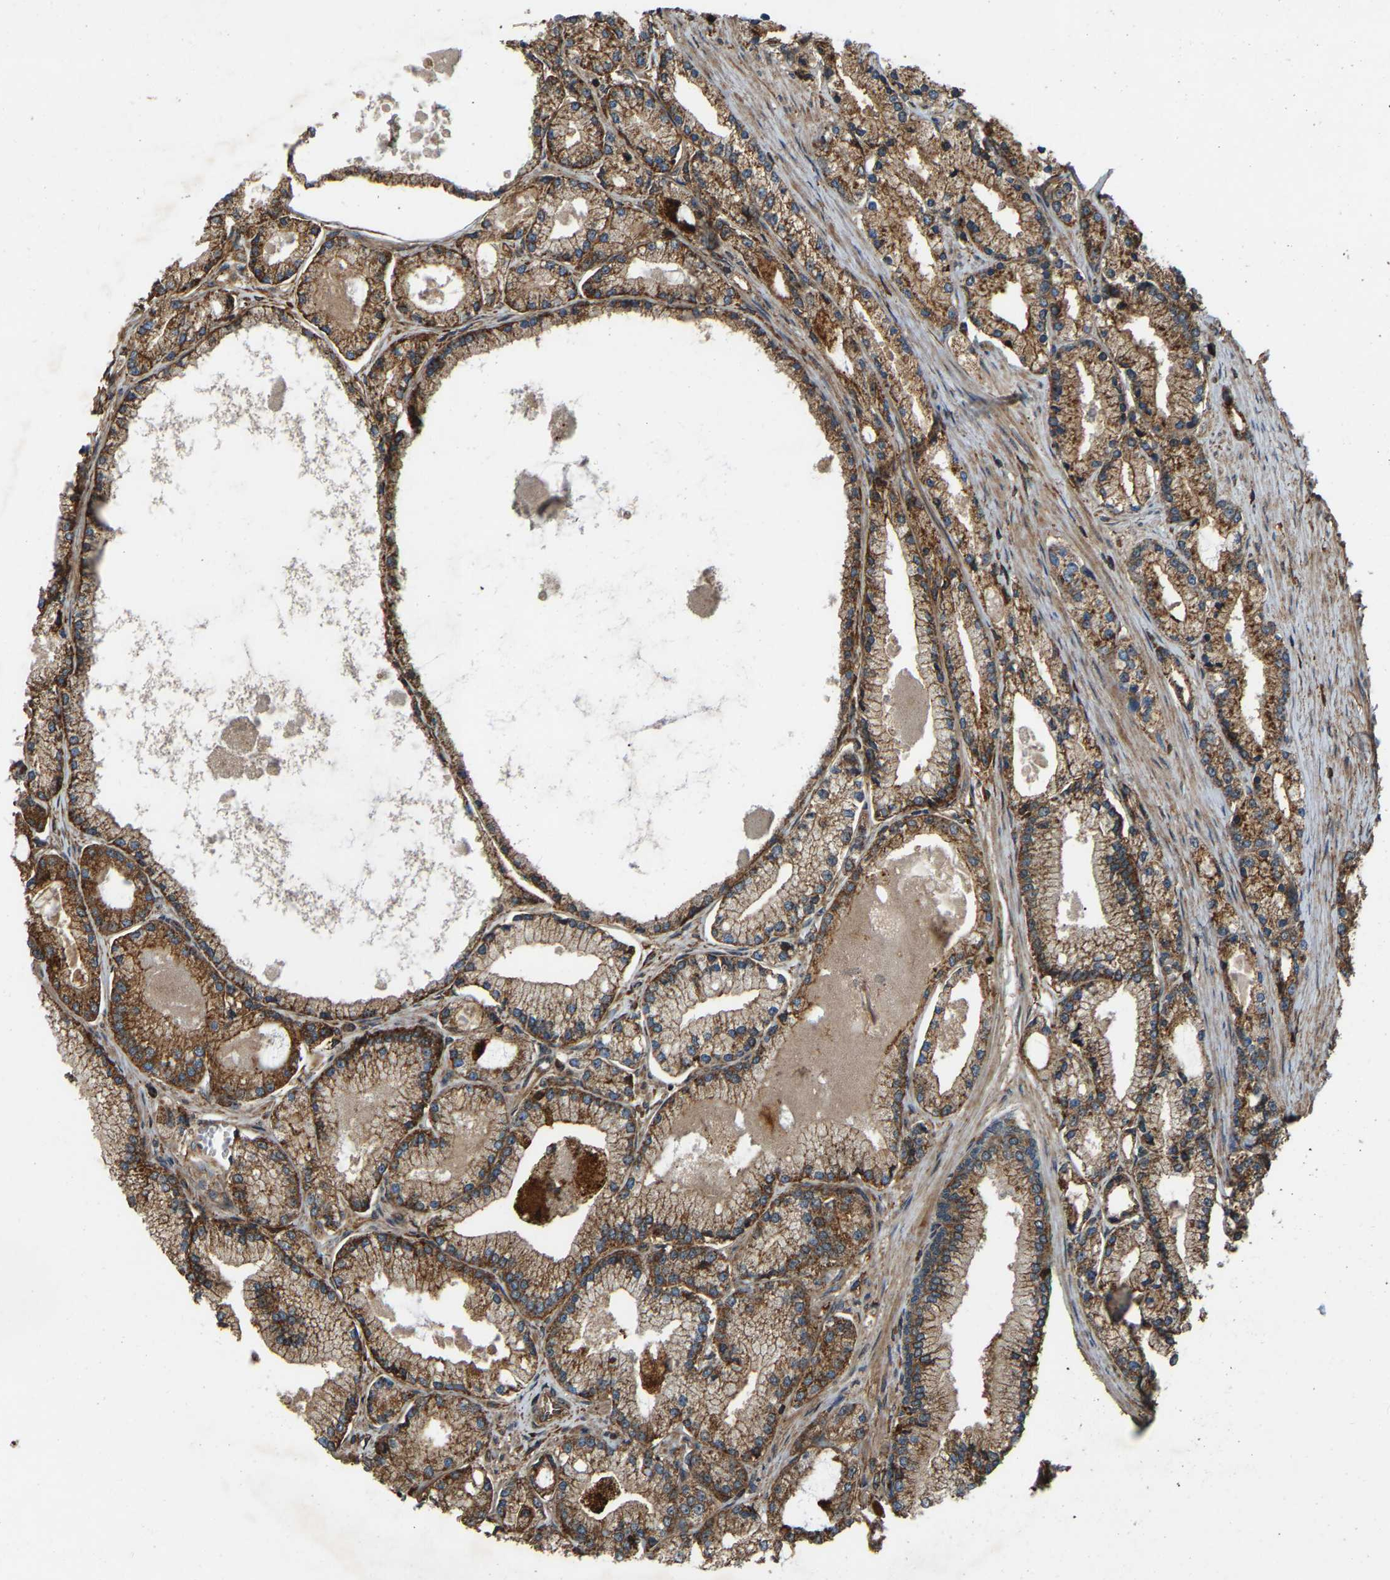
{"staining": {"intensity": "moderate", "quantity": ">75%", "location": "cytoplasmic/membranous"}, "tissue": "prostate cancer", "cell_type": "Tumor cells", "image_type": "cancer", "snomed": [{"axis": "morphology", "description": "Adenocarcinoma, High grade"}, {"axis": "topography", "description": "Prostate"}], "caption": "Protein staining of prostate adenocarcinoma (high-grade) tissue displays moderate cytoplasmic/membranous staining in approximately >75% of tumor cells. The staining is performed using DAB brown chromogen to label protein expression. The nuclei are counter-stained blue using hematoxylin.", "gene": "SAMD9L", "patient": {"sex": "male", "age": 71}}